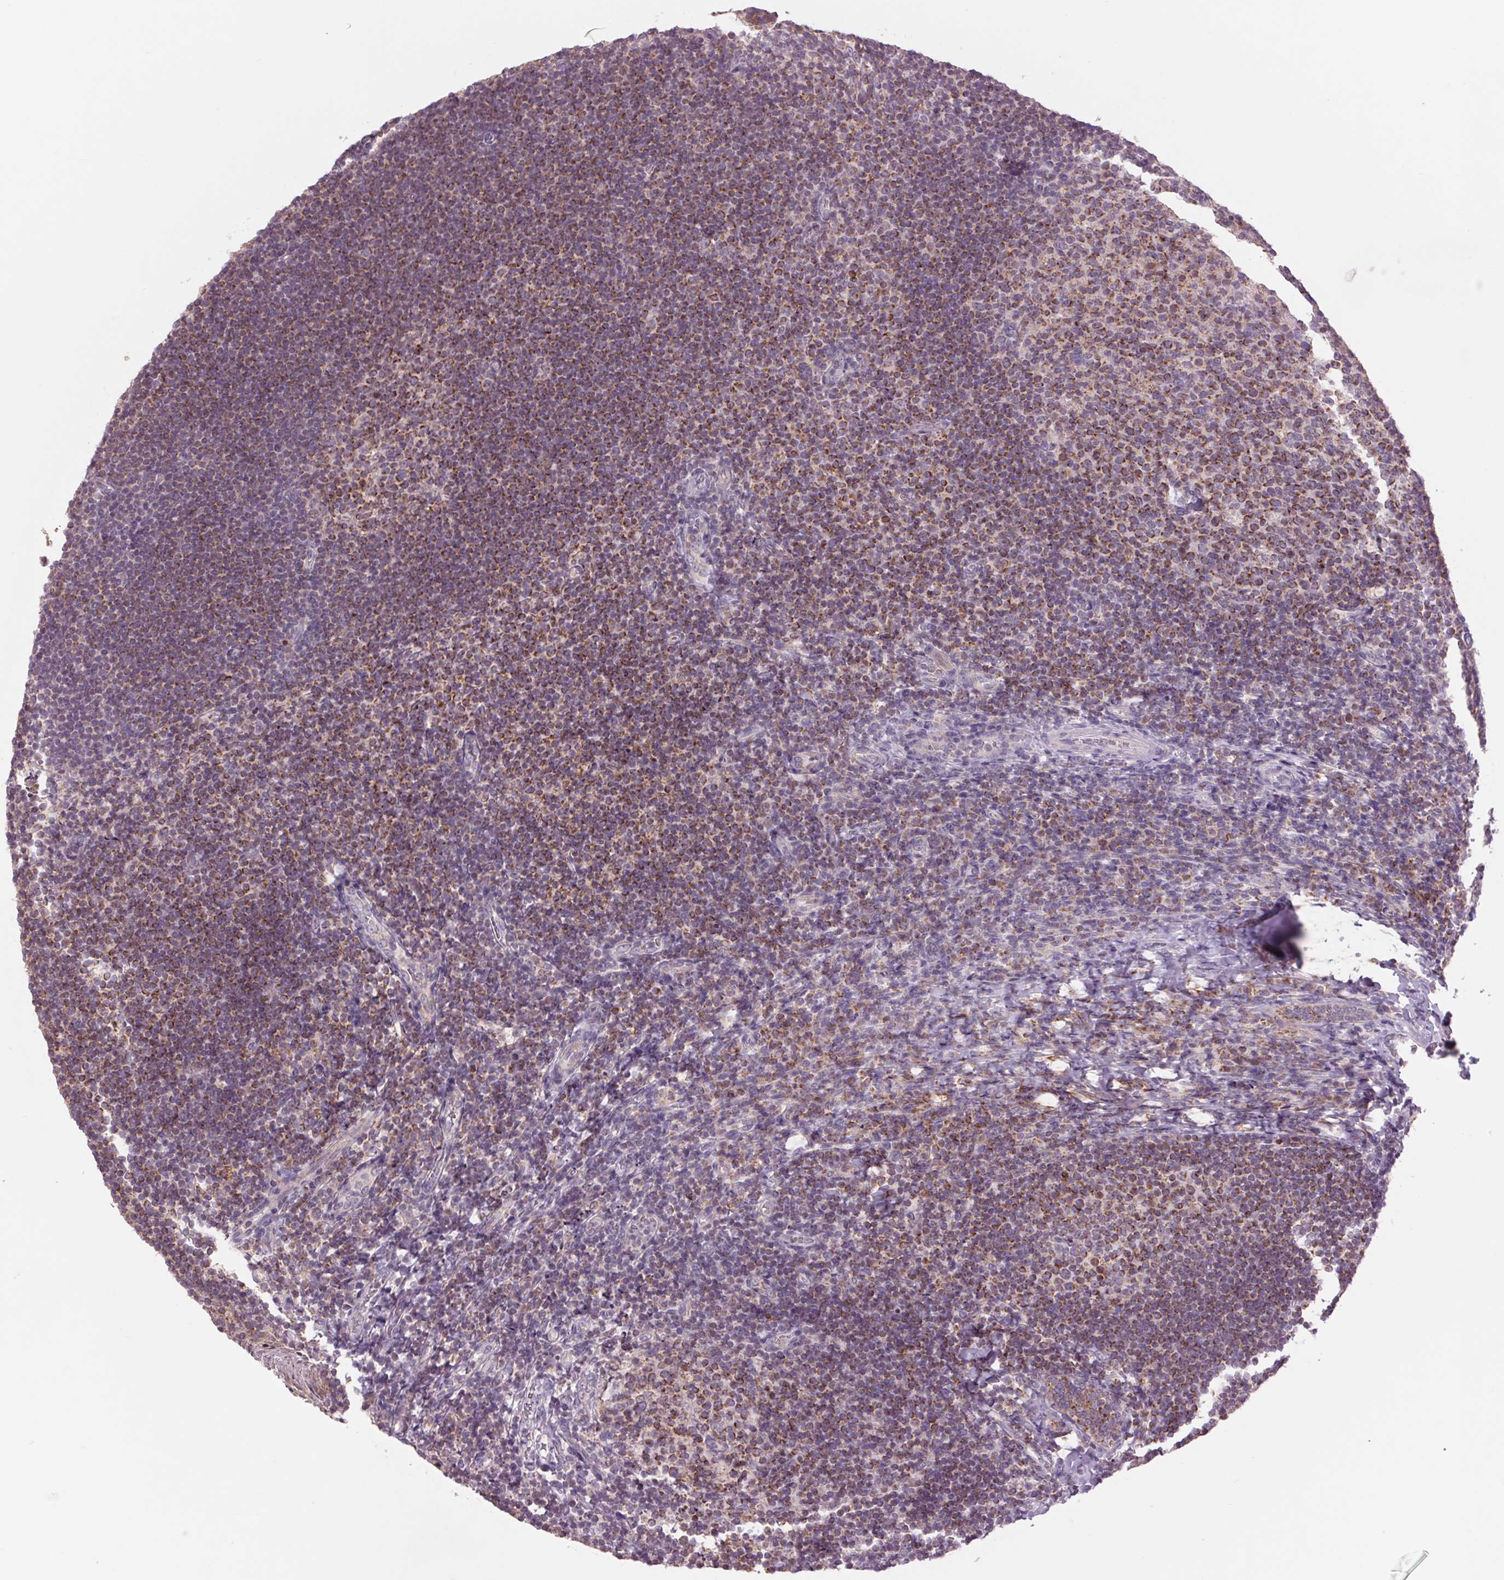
{"staining": {"intensity": "moderate", "quantity": ">75%", "location": "cytoplasmic/membranous"}, "tissue": "tonsil", "cell_type": "Germinal center cells", "image_type": "normal", "snomed": [{"axis": "morphology", "description": "Normal tissue, NOS"}, {"axis": "topography", "description": "Tonsil"}], "caption": "An immunohistochemistry (IHC) image of unremarkable tissue is shown. Protein staining in brown highlights moderate cytoplasmic/membranous positivity in tonsil within germinal center cells. (DAB IHC, brown staining for protein, blue staining for nuclei).", "gene": "COX6A1", "patient": {"sex": "female", "age": 10}}